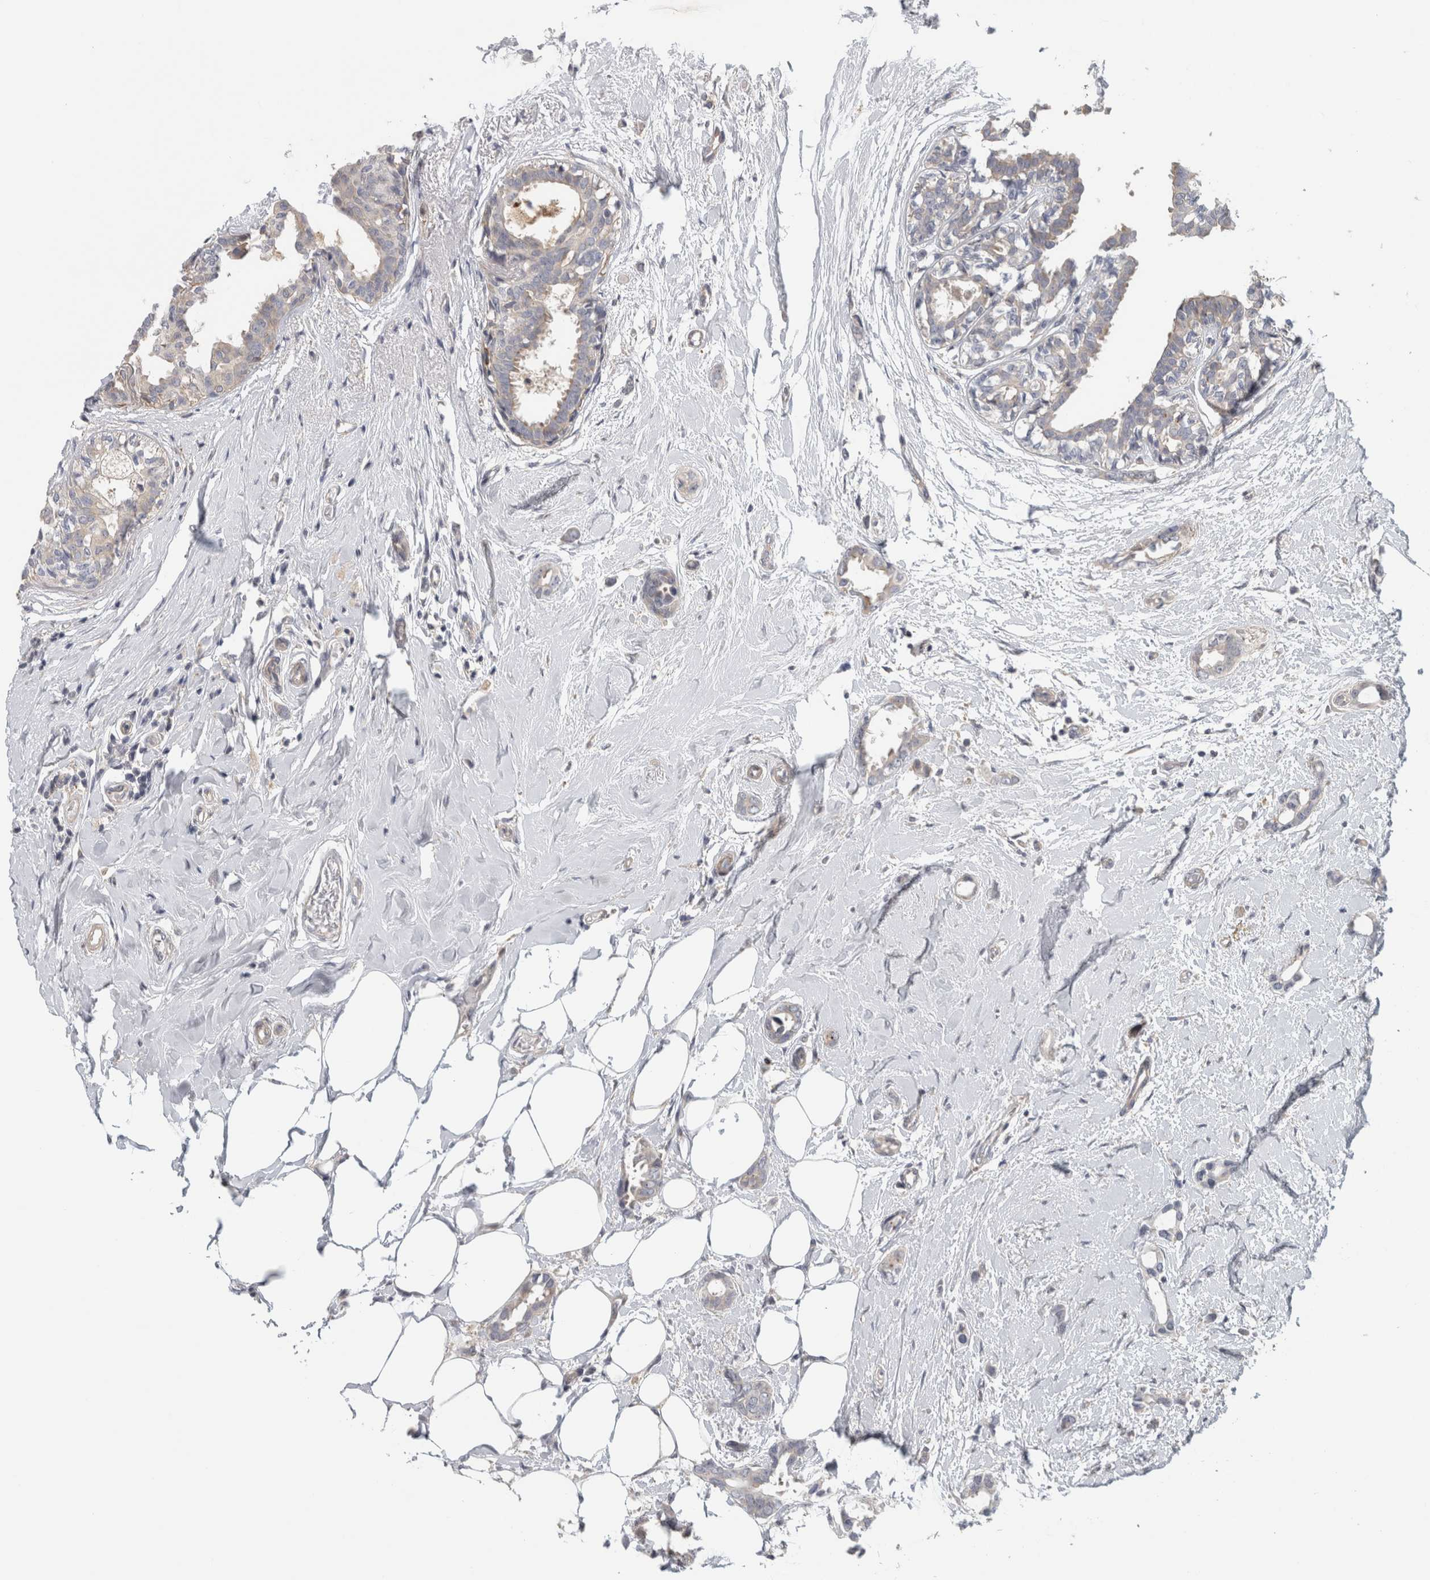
{"staining": {"intensity": "negative", "quantity": "none", "location": "none"}, "tissue": "breast cancer", "cell_type": "Tumor cells", "image_type": "cancer", "snomed": [{"axis": "morphology", "description": "Duct carcinoma"}, {"axis": "topography", "description": "Breast"}], "caption": "The image shows no staining of tumor cells in invasive ductal carcinoma (breast).", "gene": "ZNF804B", "patient": {"sex": "female", "age": 55}}